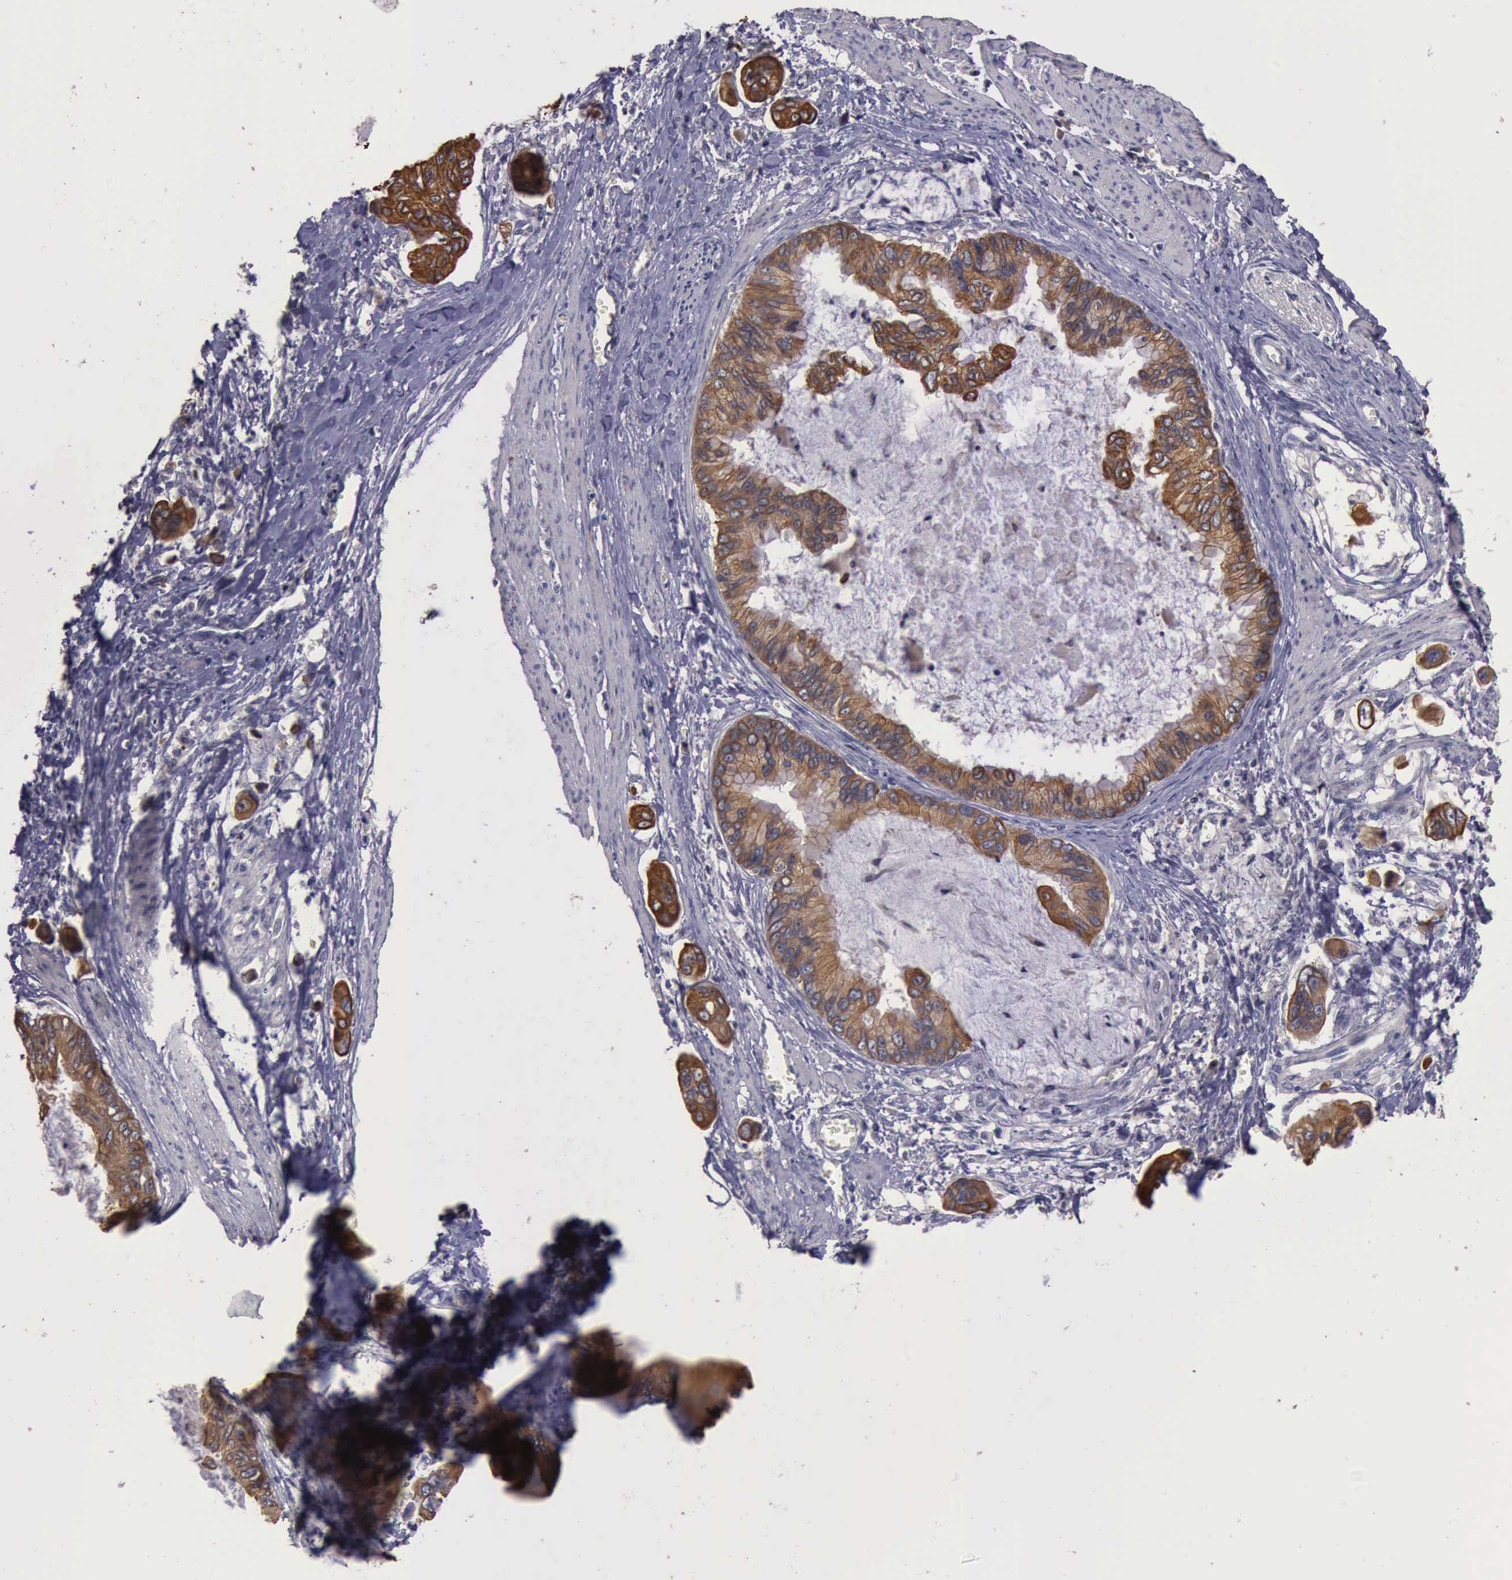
{"staining": {"intensity": "weak", "quantity": ">75%", "location": "cytoplasmic/membranous"}, "tissue": "stomach cancer", "cell_type": "Tumor cells", "image_type": "cancer", "snomed": [{"axis": "morphology", "description": "Adenocarcinoma, NOS"}, {"axis": "topography", "description": "Stomach, upper"}], "caption": "DAB (3,3'-diaminobenzidine) immunohistochemical staining of adenocarcinoma (stomach) demonstrates weak cytoplasmic/membranous protein staining in about >75% of tumor cells.", "gene": "RAB39B", "patient": {"sex": "male", "age": 80}}